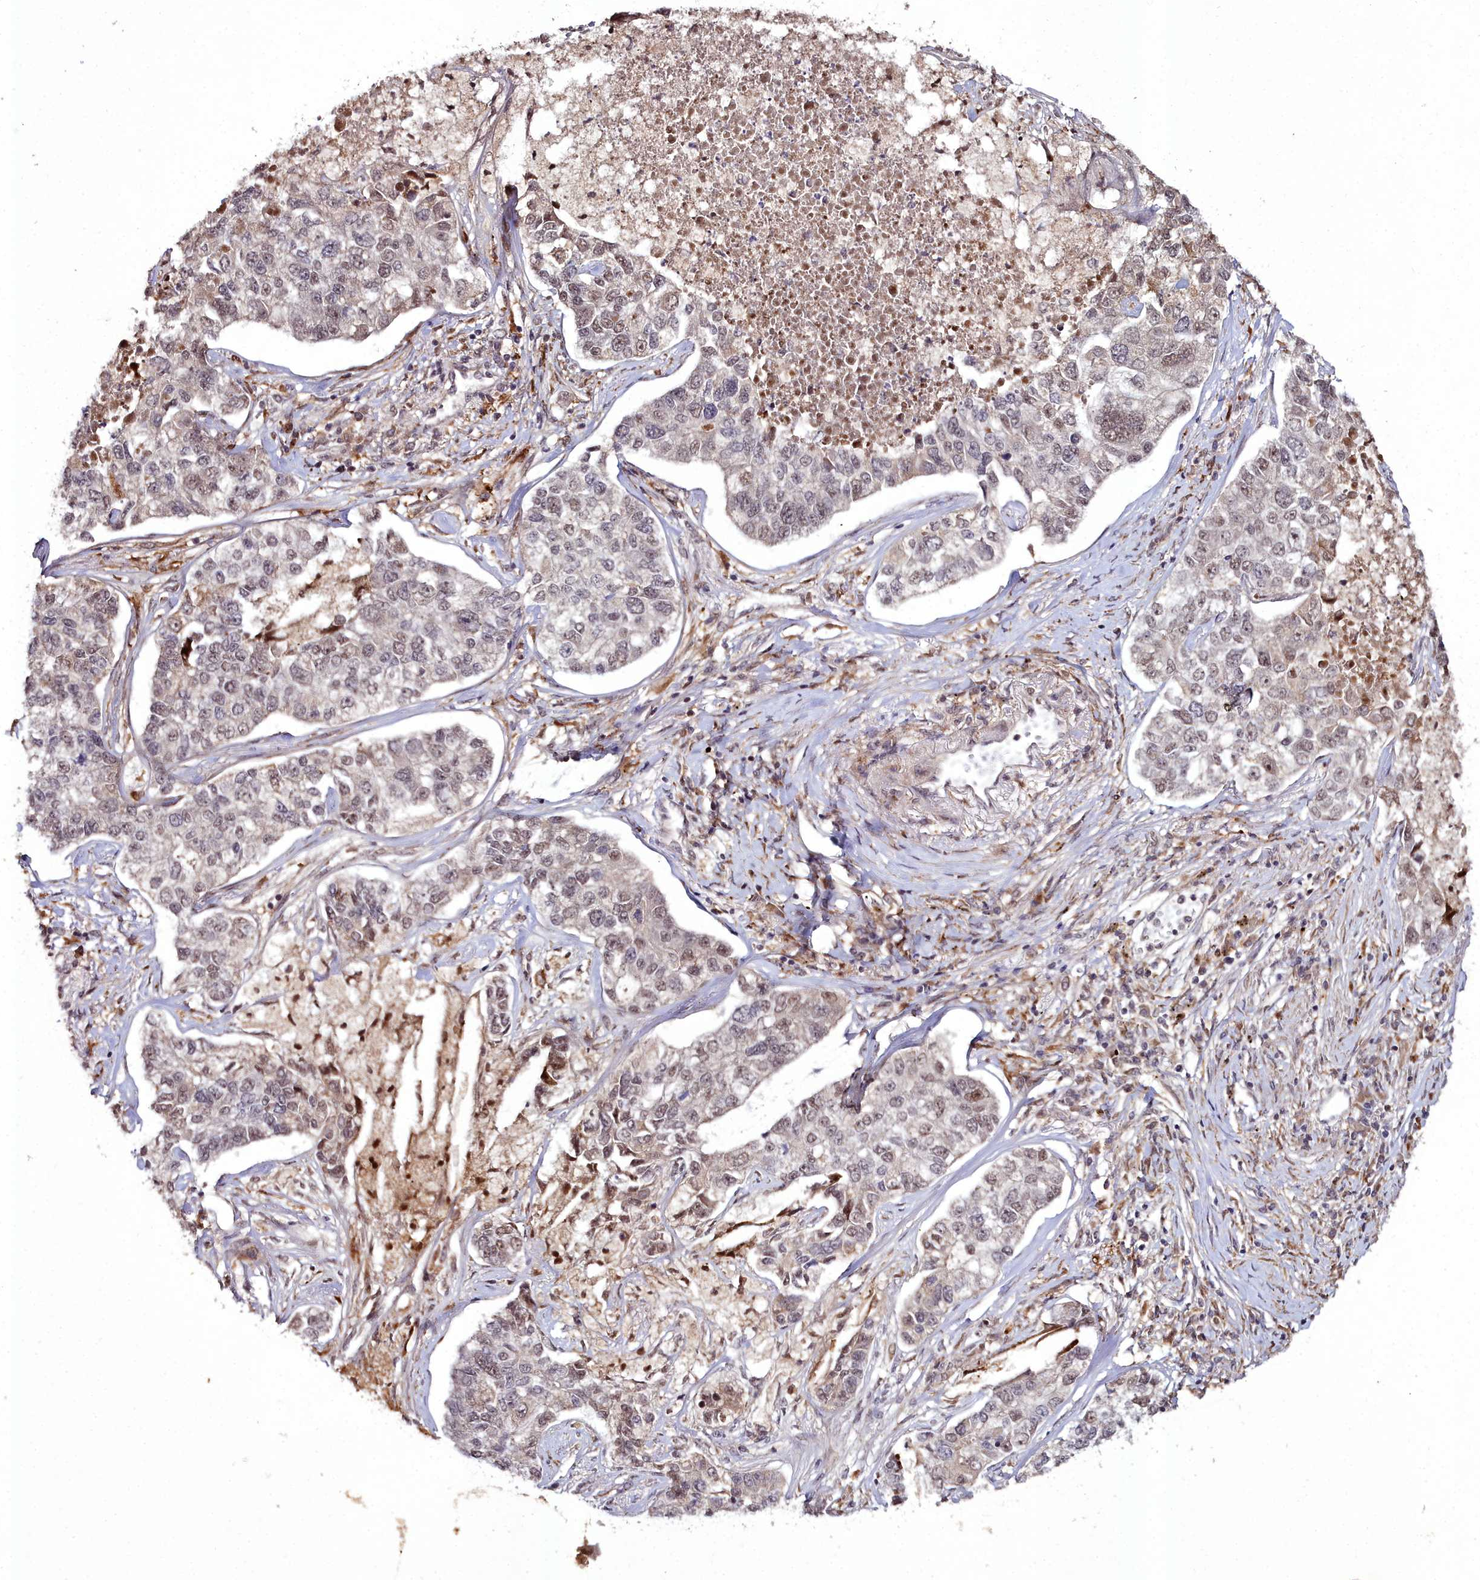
{"staining": {"intensity": "weak", "quantity": "<25%", "location": "nuclear"}, "tissue": "lung cancer", "cell_type": "Tumor cells", "image_type": "cancer", "snomed": [{"axis": "morphology", "description": "Adenocarcinoma, NOS"}, {"axis": "topography", "description": "Lung"}], "caption": "The micrograph demonstrates no staining of tumor cells in lung cancer (adenocarcinoma).", "gene": "CXXC1", "patient": {"sex": "male", "age": 49}}